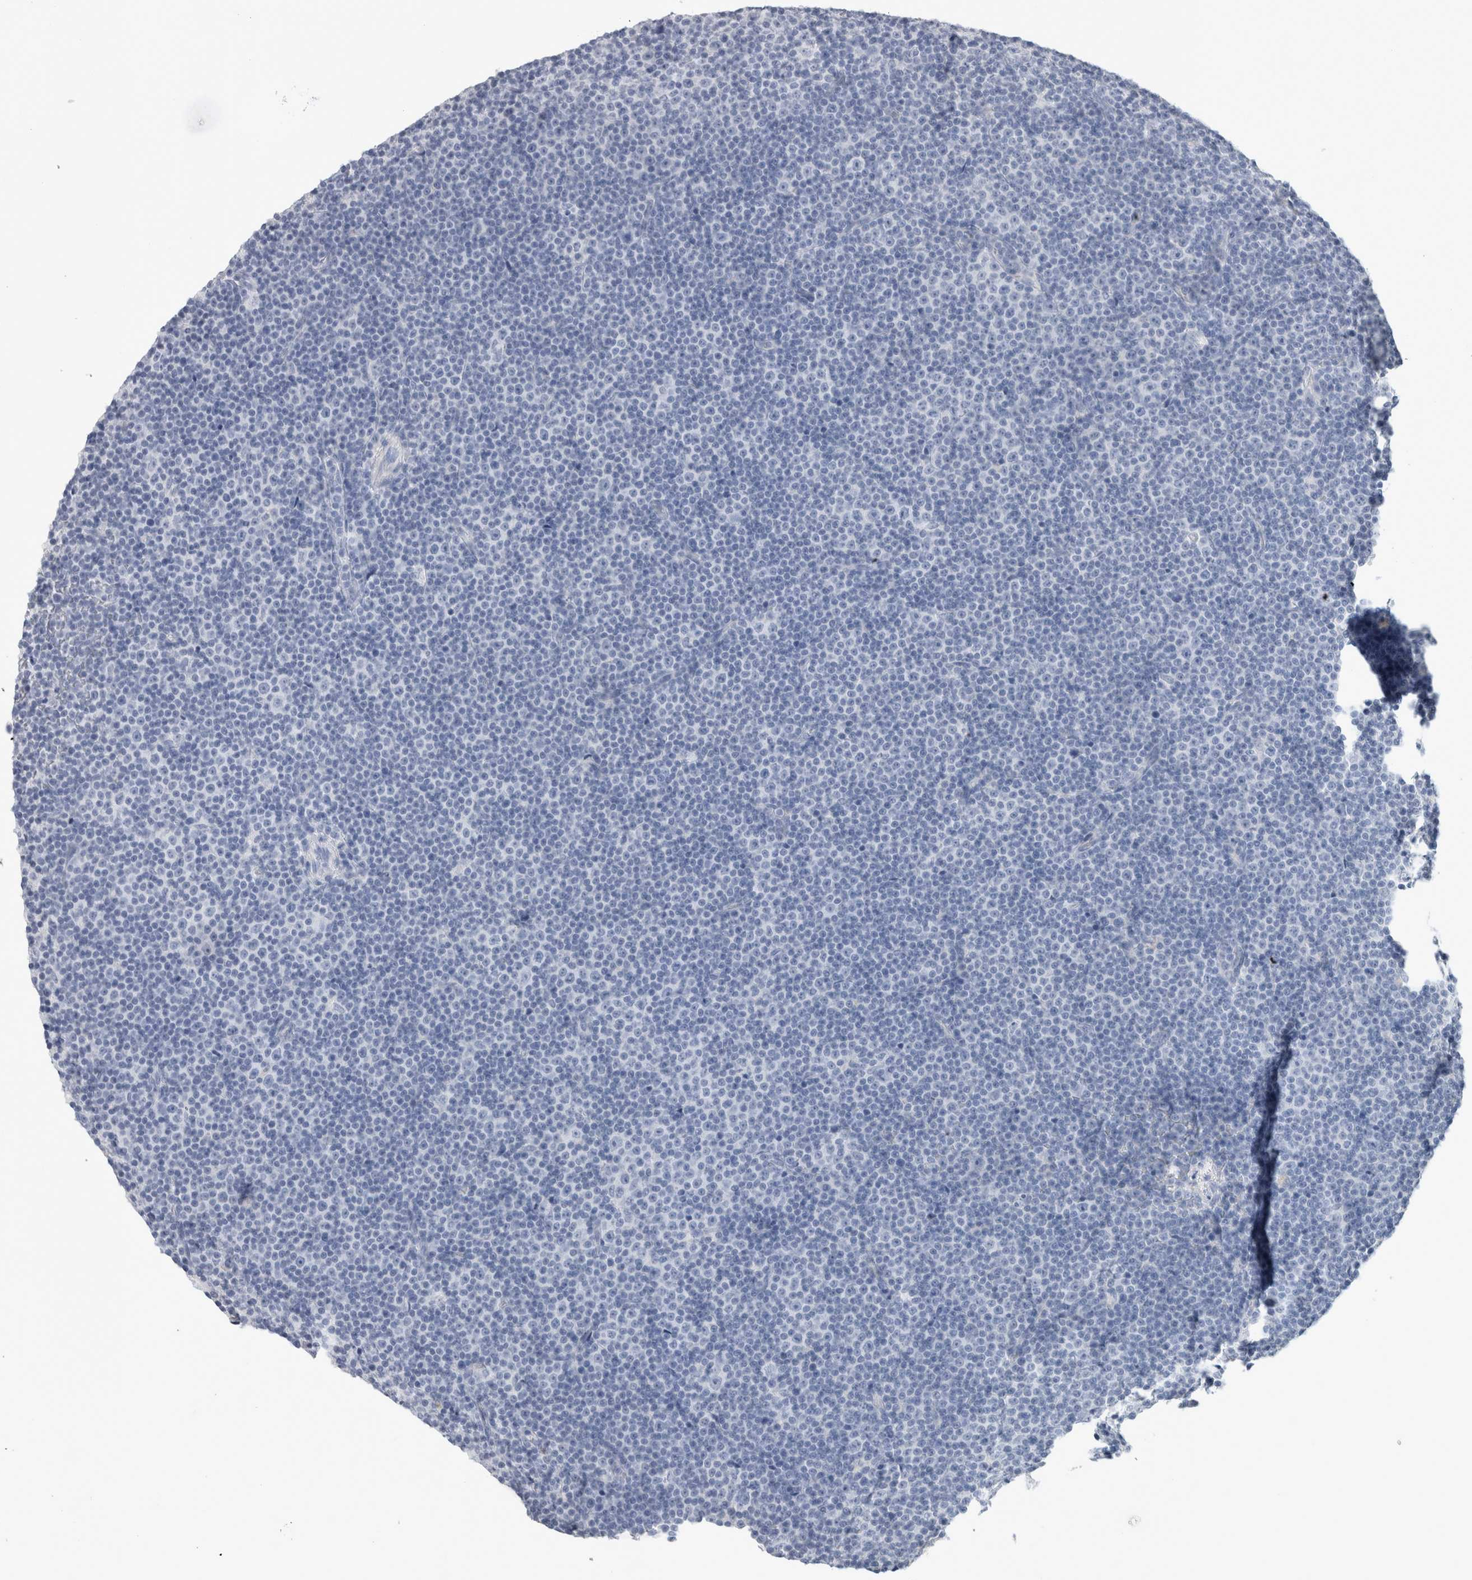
{"staining": {"intensity": "negative", "quantity": "none", "location": "none"}, "tissue": "lymphoma", "cell_type": "Tumor cells", "image_type": "cancer", "snomed": [{"axis": "morphology", "description": "Malignant lymphoma, non-Hodgkin's type, Low grade"}, {"axis": "topography", "description": "Lymph node"}], "caption": "This is an immunohistochemistry micrograph of lymphoma. There is no positivity in tumor cells.", "gene": "BCAN", "patient": {"sex": "female", "age": 67}}